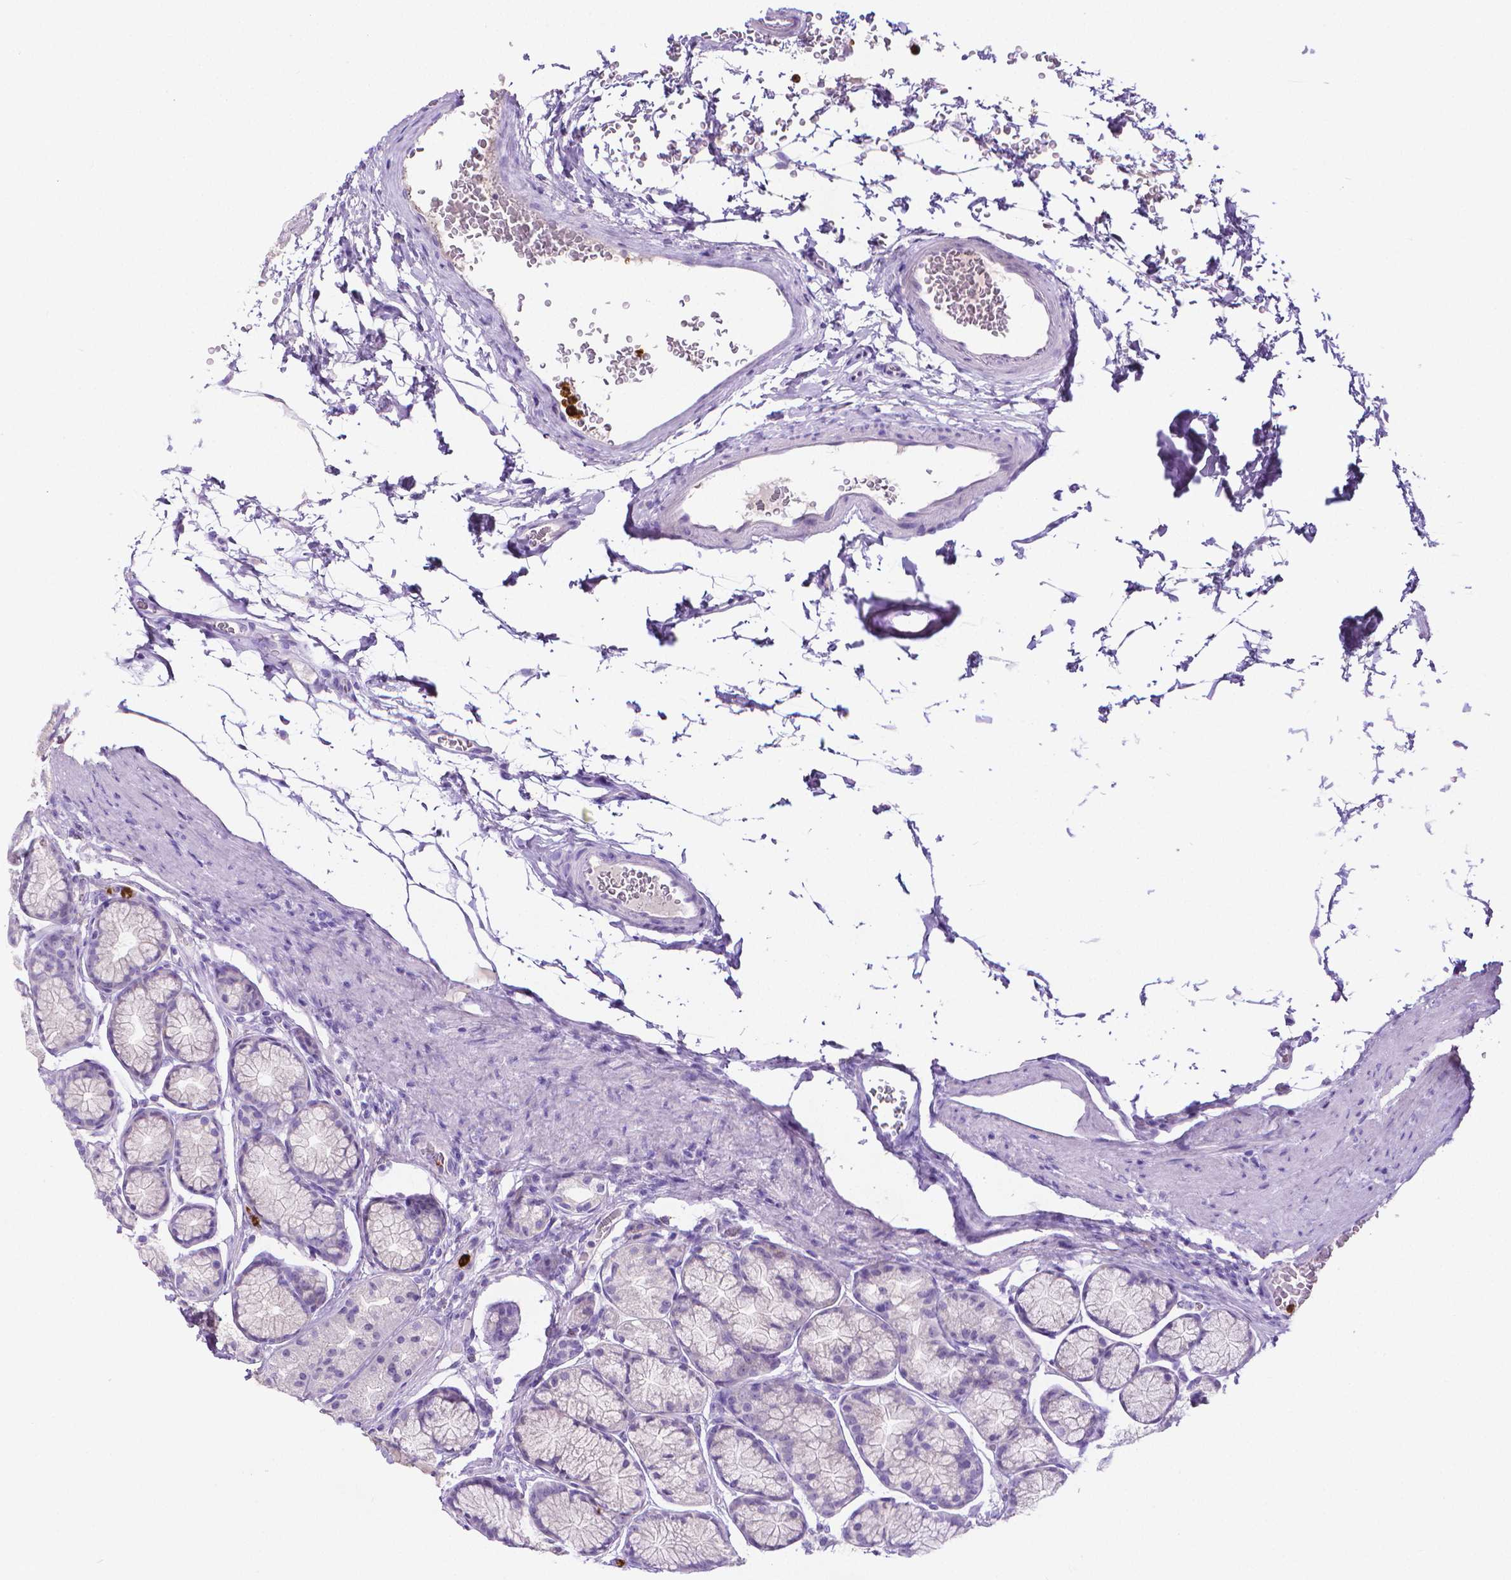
{"staining": {"intensity": "negative", "quantity": "none", "location": "none"}, "tissue": "stomach", "cell_type": "Glandular cells", "image_type": "normal", "snomed": [{"axis": "morphology", "description": "Normal tissue, NOS"}, {"axis": "morphology", "description": "Adenocarcinoma, NOS"}, {"axis": "morphology", "description": "Adenocarcinoma, High grade"}, {"axis": "topography", "description": "Stomach, upper"}, {"axis": "topography", "description": "Stomach"}], "caption": "The micrograph demonstrates no significant staining in glandular cells of stomach. (DAB (3,3'-diaminobenzidine) immunohistochemistry (IHC), high magnification).", "gene": "MMP9", "patient": {"sex": "female", "age": 65}}